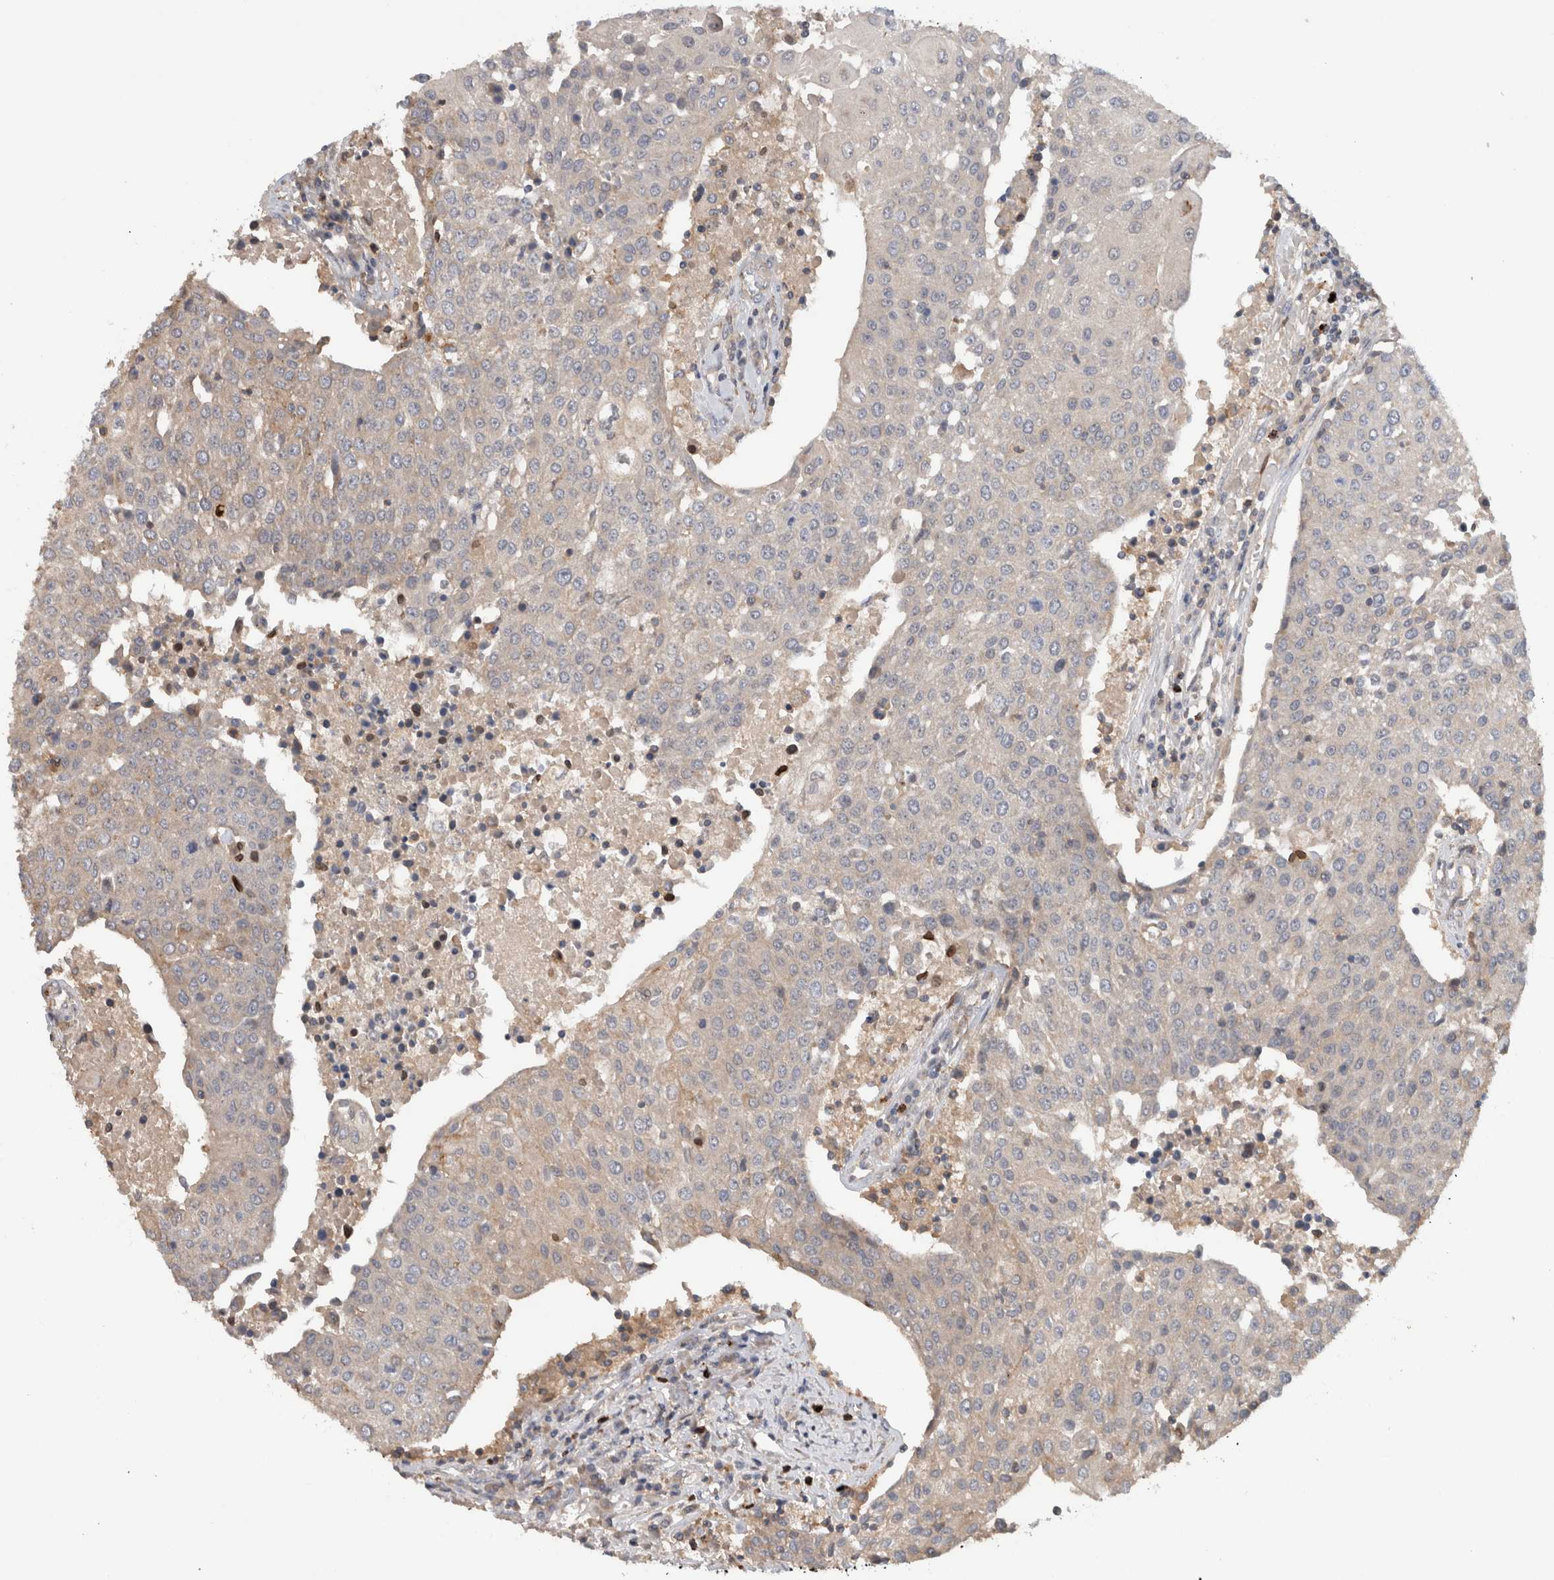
{"staining": {"intensity": "weak", "quantity": "<25%", "location": "cytoplasmic/membranous"}, "tissue": "urothelial cancer", "cell_type": "Tumor cells", "image_type": "cancer", "snomed": [{"axis": "morphology", "description": "Urothelial carcinoma, High grade"}, {"axis": "topography", "description": "Urinary bladder"}], "caption": "Protein analysis of urothelial cancer shows no significant staining in tumor cells.", "gene": "TARBP1", "patient": {"sex": "female", "age": 85}}